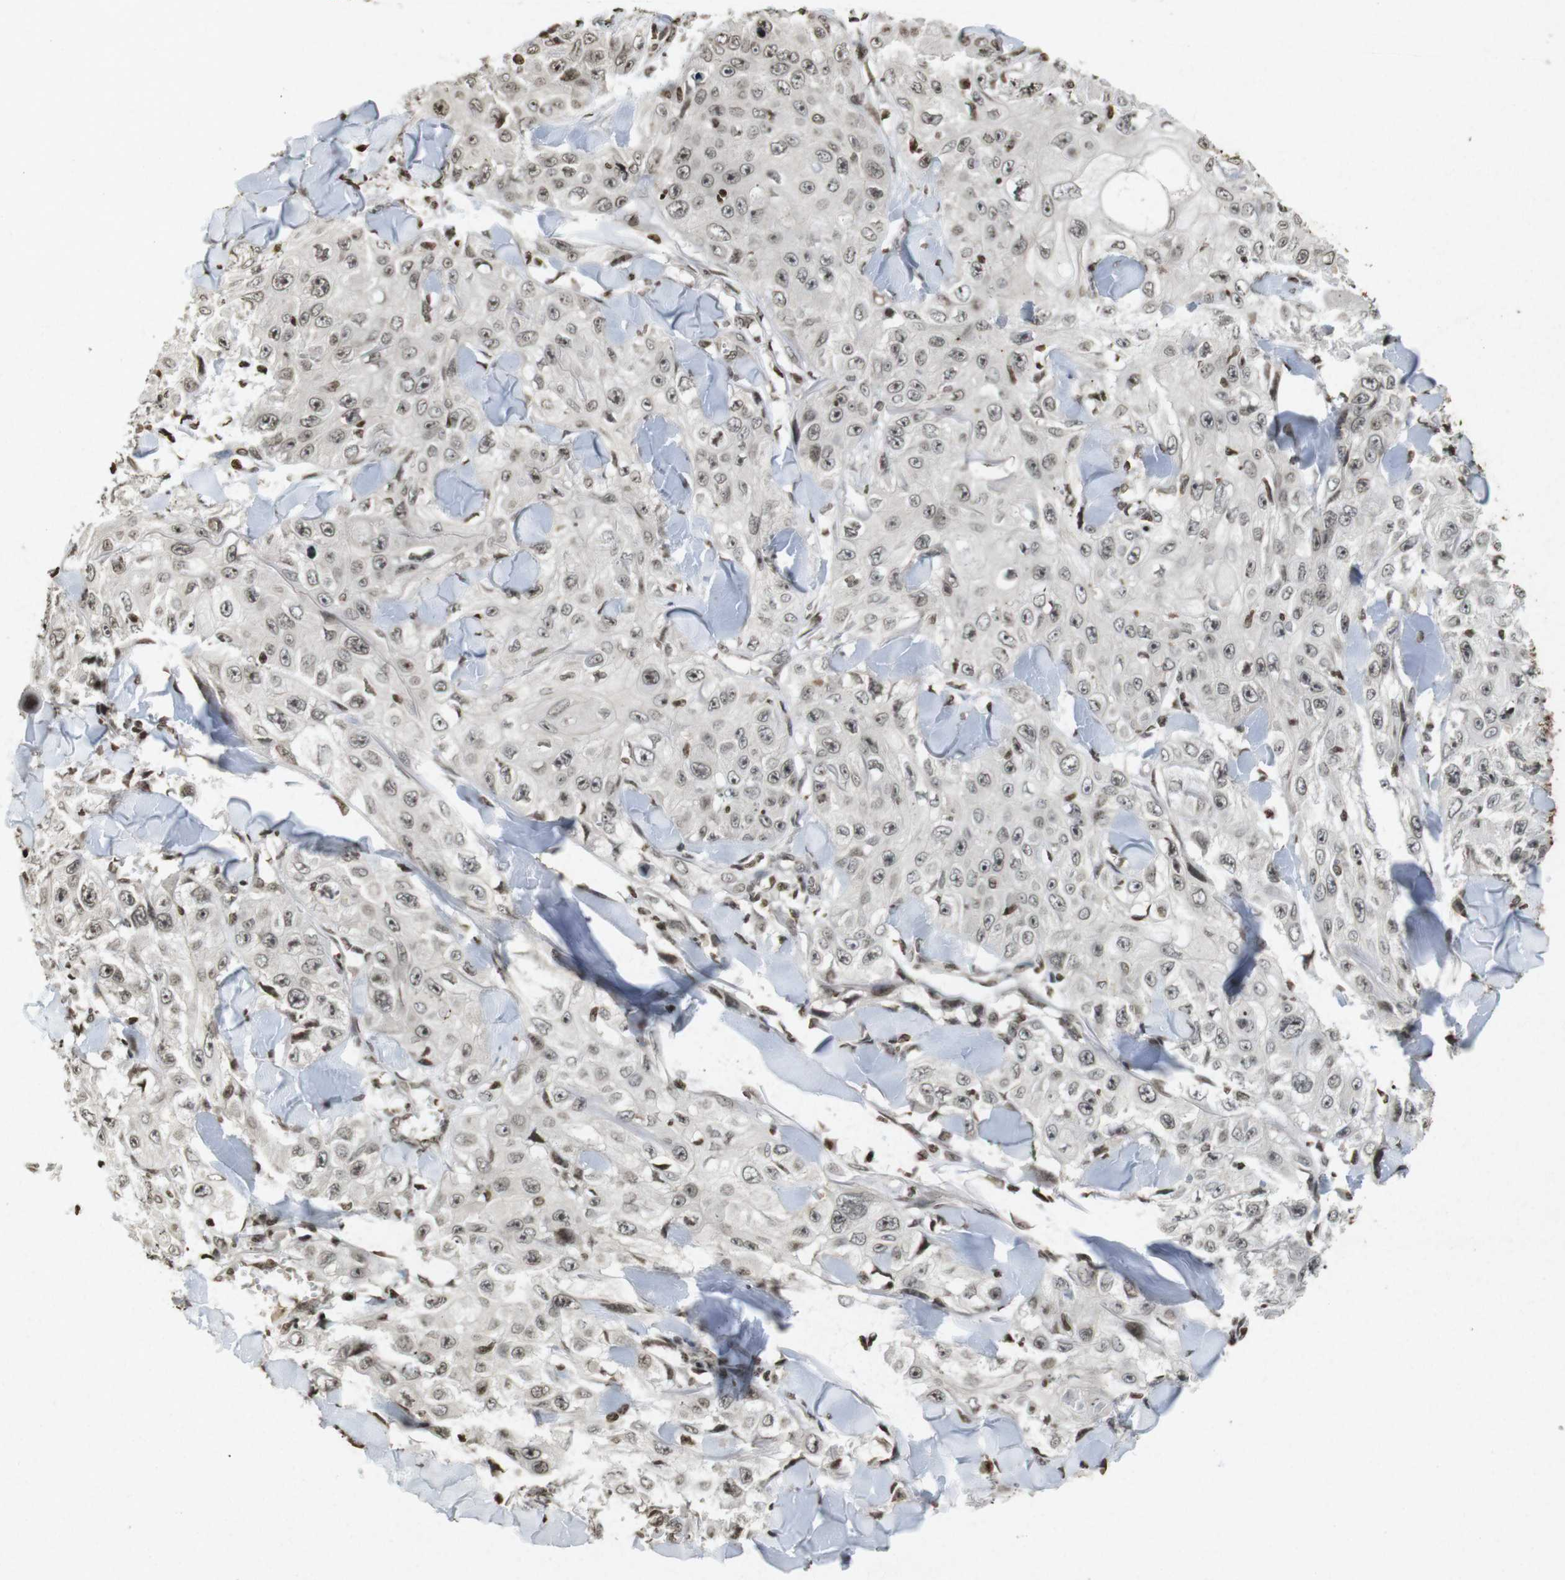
{"staining": {"intensity": "moderate", "quantity": "25%-75%", "location": "nuclear"}, "tissue": "skin cancer", "cell_type": "Tumor cells", "image_type": "cancer", "snomed": [{"axis": "morphology", "description": "Squamous cell carcinoma, NOS"}, {"axis": "topography", "description": "Skin"}], "caption": "The immunohistochemical stain labels moderate nuclear staining in tumor cells of skin cancer (squamous cell carcinoma) tissue.", "gene": "FOXA3", "patient": {"sex": "male", "age": 86}}